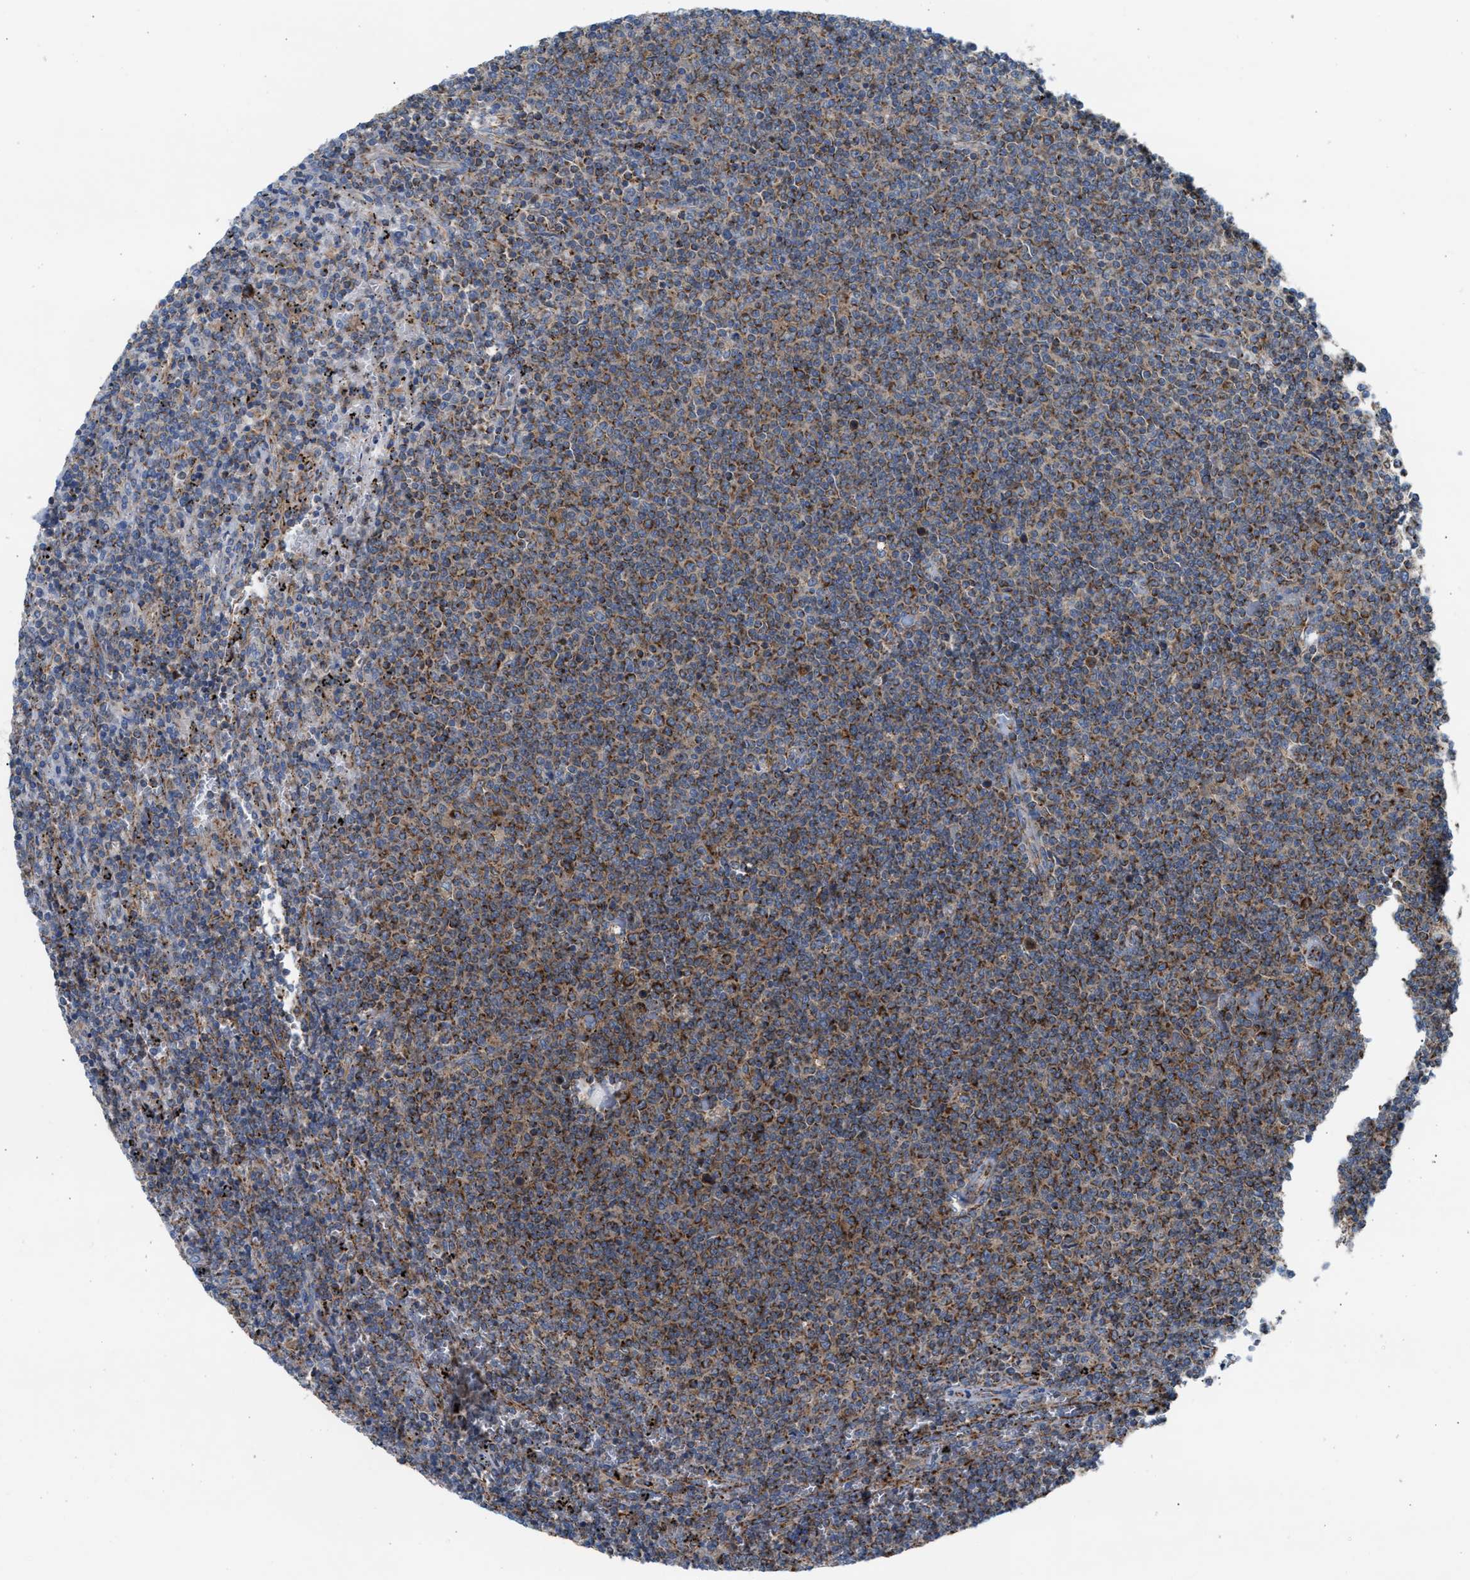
{"staining": {"intensity": "moderate", "quantity": "25%-75%", "location": "cytoplasmic/membranous"}, "tissue": "lymphoma", "cell_type": "Tumor cells", "image_type": "cancer", "snomed": [{"axis": "morphology", "description": "Malignant lymphoma, non-Hodgkin's type, Low grade"}, {"axis": "topography", "description": "Spleen"}], "caption": "DAB immunohistochemical staining of low-grade malignant lymphoma, non-Hodgkin's type shows moderate cytoplasmic/membranous protein expression in about 25%-75% of tumor cells.", "gene": "TBC1D15", "patient": {"sex": "female", "age": 50}}